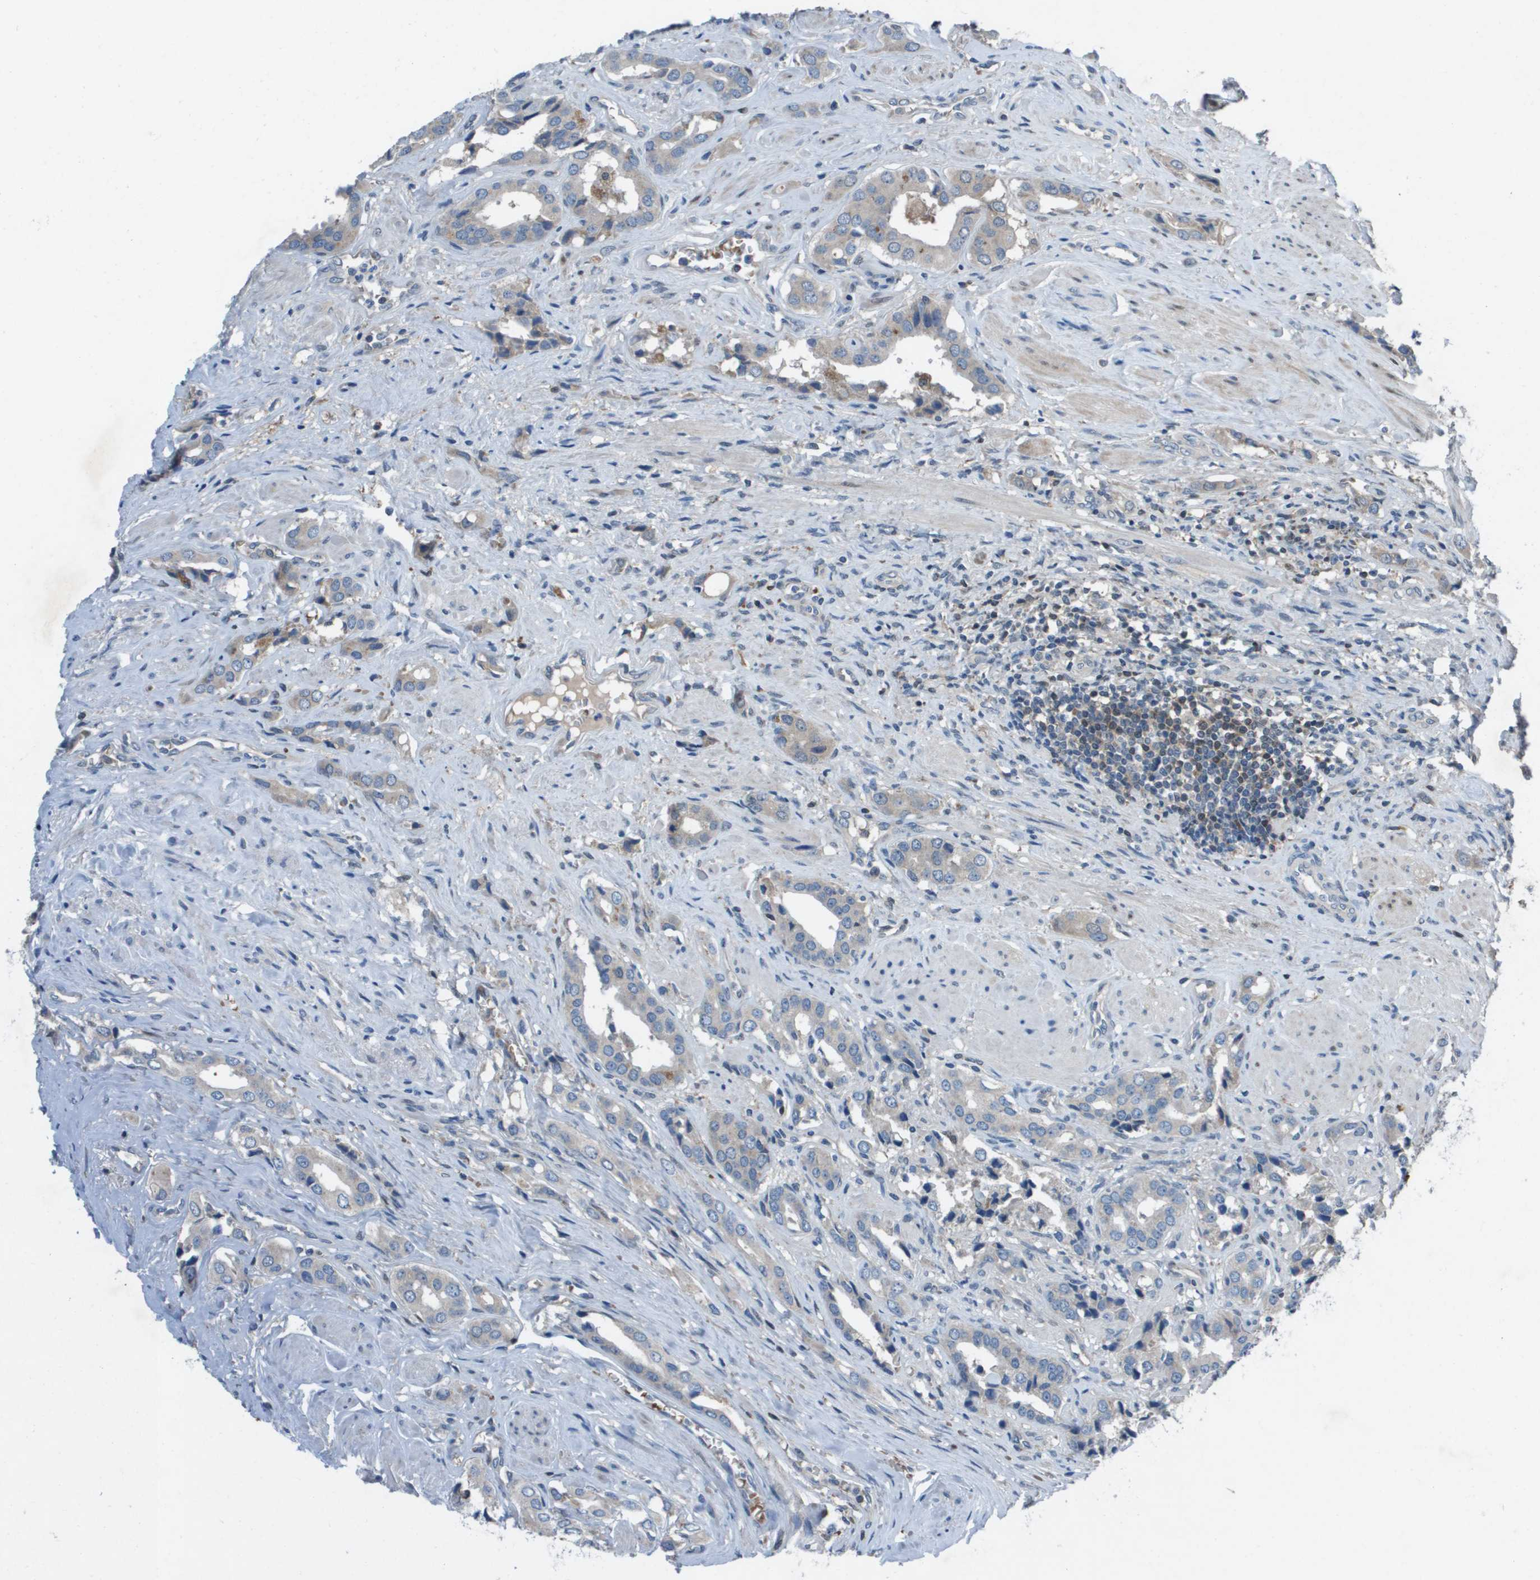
{"staining": {"intensity": "weak", "quantity": "<25%", "location": "cytoplasmic/membranous"}, "tissue": "prostate cancer", "cell_type": "Tumor cells", "image_type": "cancer", "snomed": [{"axis": "morphology", "description": "Adenocarcinoma, High grade"}, {"axis": "topography", "description": "Prostate"}], "caption": "Protein analysis of prostate cancer demonstrates no significant positivity in tumor cells. (Immunohistochemistry (ihc), brightfield microscopy, high magnification).", "gene": "CAMK4", "patient": {"sex": "male", "age": 52}}